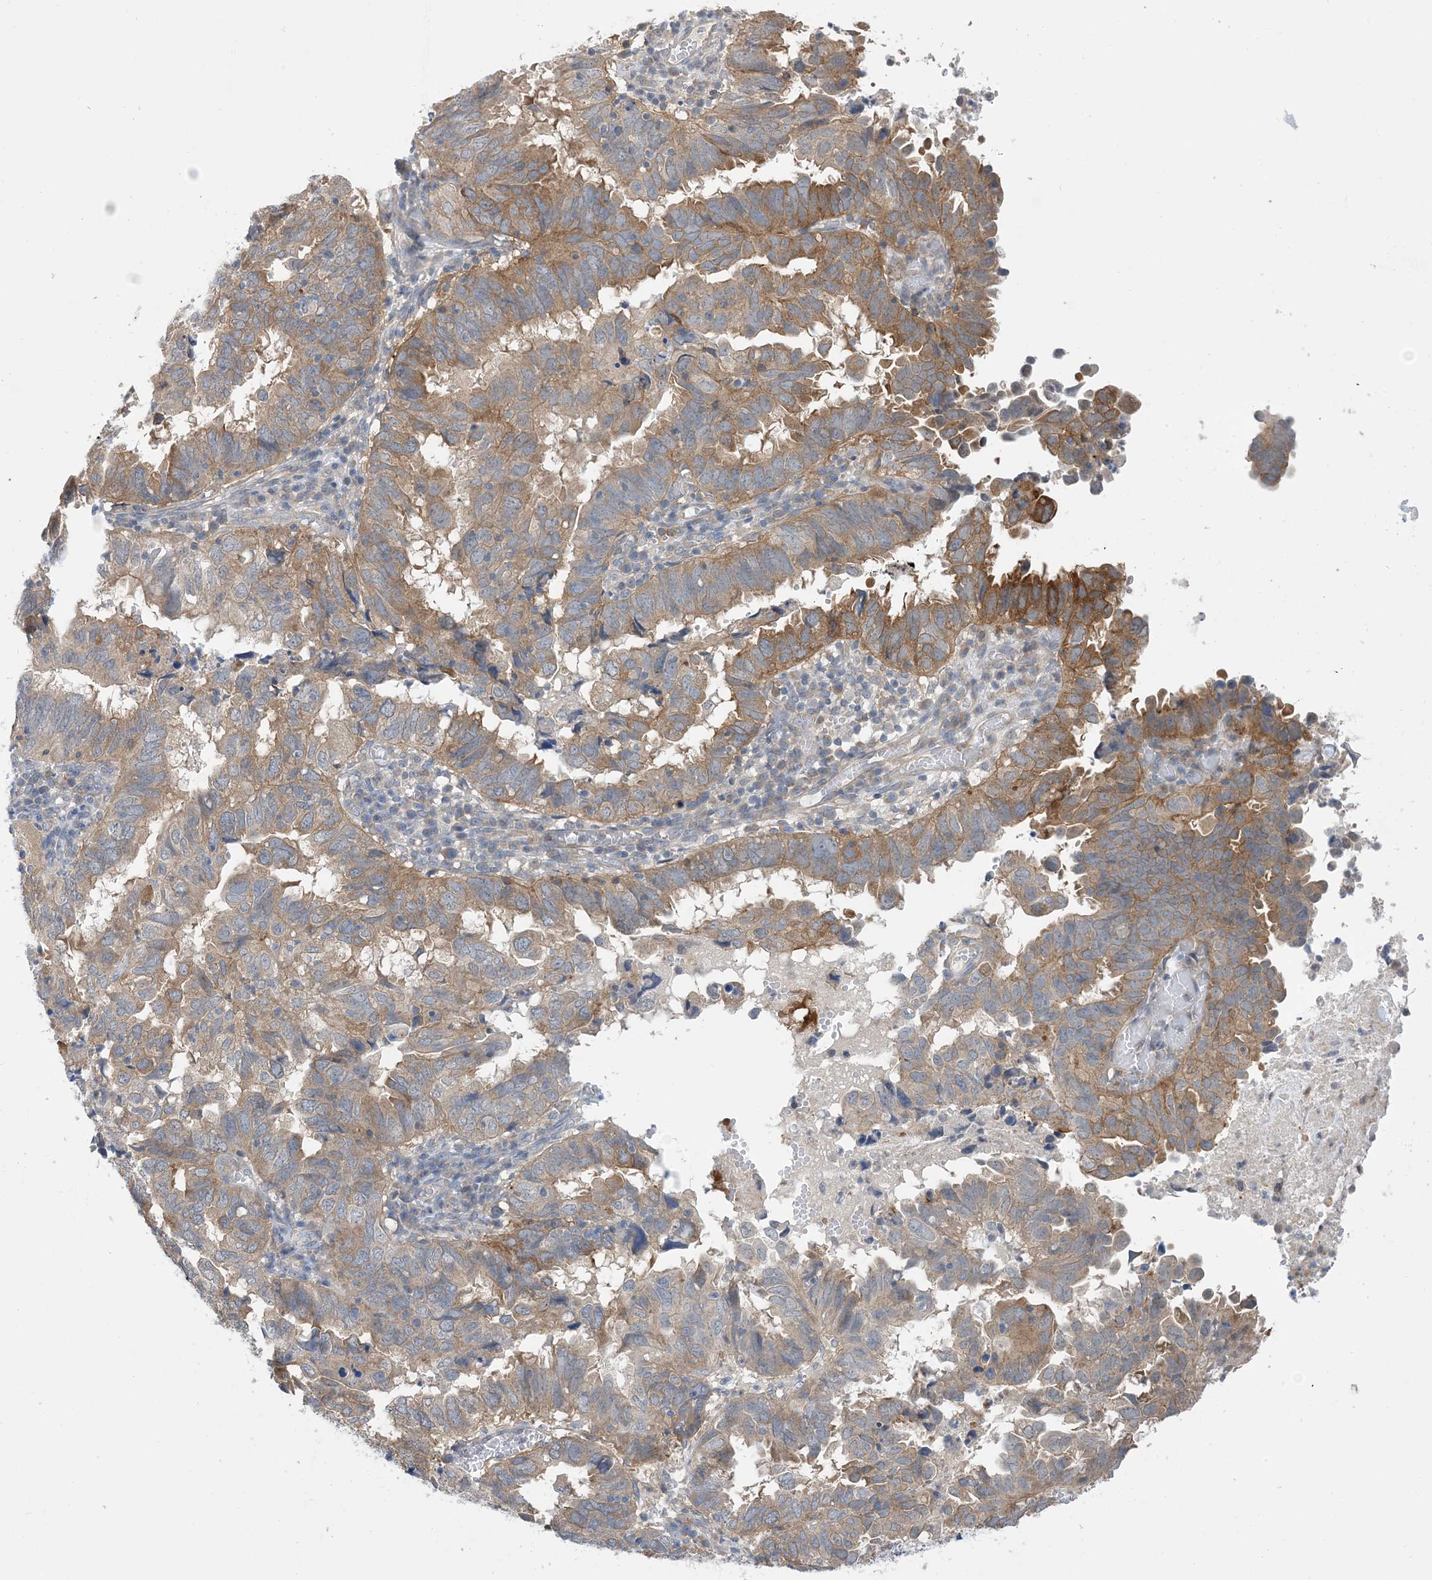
{"staining": {"intensity": "moderate", "quantity": "25%-75%", "location": "cytoplasmic/membranous"}, "tissue": "endometrial cancer", "cell_type": "Tumor cells", "image_type": "cancer", "snomed": [{"axis": "morphology", "description": "Adenocarcinoma, NOS"}, {"axis": "topography", "description": "Uterus"}], "caption": "Endometrial cancer (adenocarcinoma) stained for a protein exhibits moderate cytoplasmic/membranous positivity in tumor cells.", "gene": "EHBP1", "patient": {"sex": "female", "age": 77}}